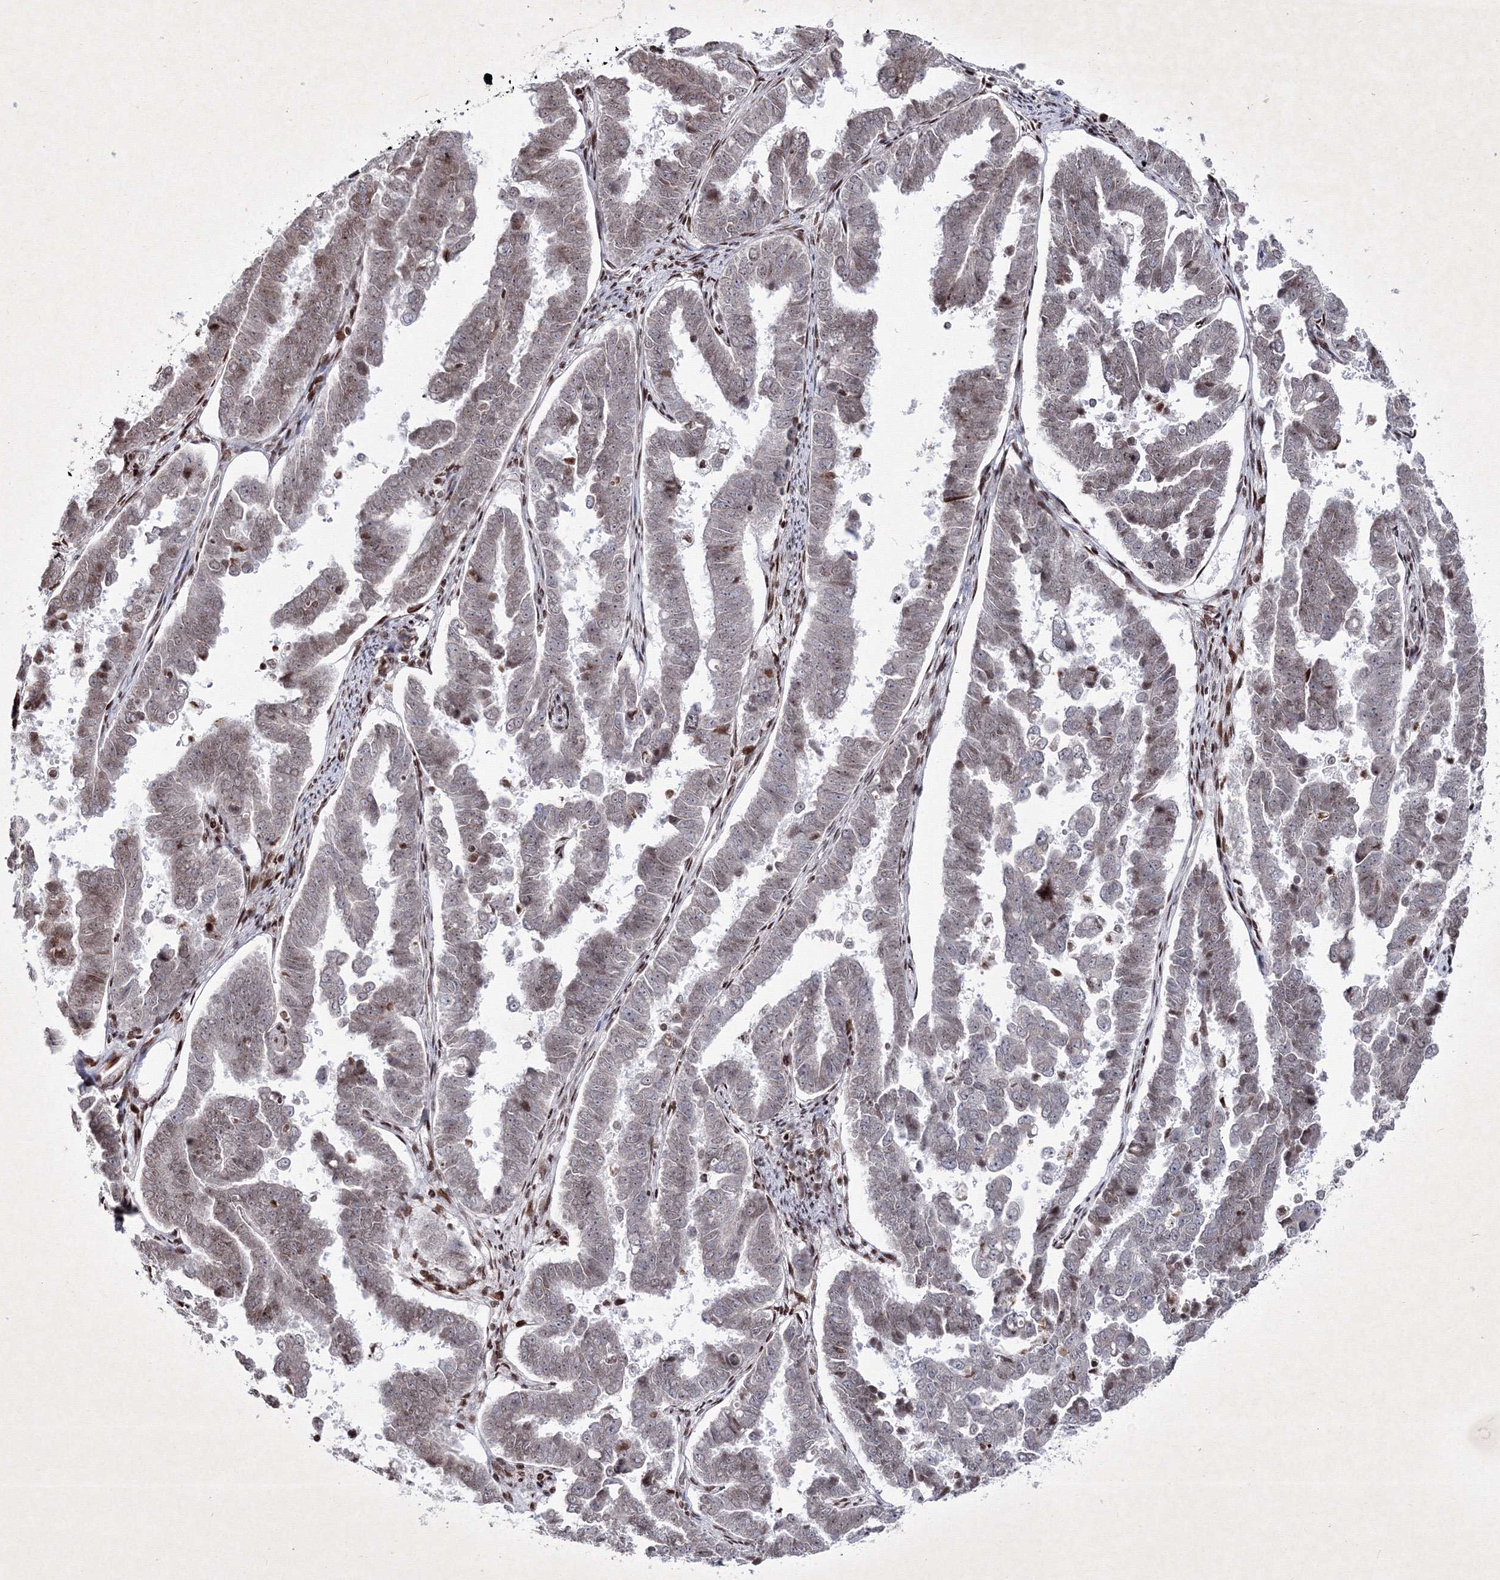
{"staining": {"intensity": "weak", "quantity": "25%-75%", "location": "nuclear"}, "tissue": "endometrial cancer", "cell_type": "Tumor cells", "image_type": "cancer", "snomed": [{"axis": "morphology", "description": "Adenocarcinoma, NOS"}, {"axis": "topography", "description": "Endometrium"}], "caption": "There is low levels of weak nuclear positivity in tumor cells of endometrial cancer, as demonstrated by immunohistochemical staining (brown color).", "gene": "SMIM29", "patient": {"sex": "female", "age": 75}}